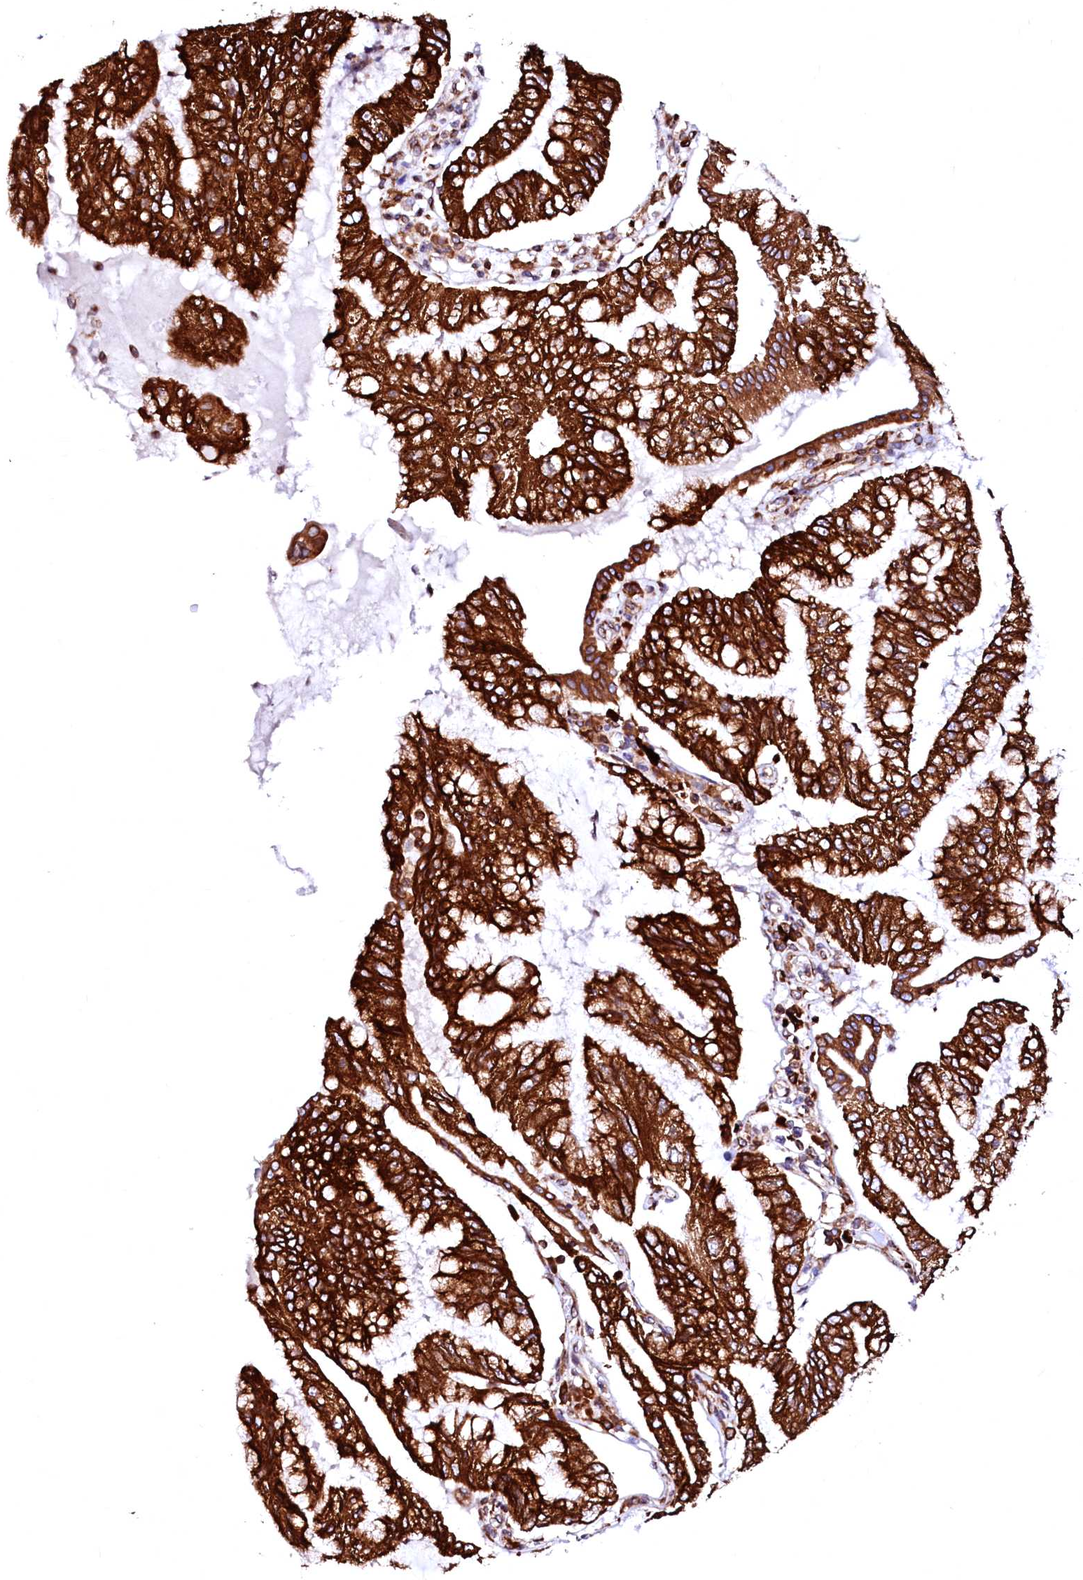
{"staining": {"intensity": "strong", "quantity": ">75%", "location": "cytoplasmic/membranous"}, "tissue": "pancreatic cancer", "cell_type": "Tumor cells", "image_type": "cancer", "snomed": [{"axis": "morphology", "description": "Adenocarcinoma, NOS"}, {"axis": "topography", "description": "Pancreas"}], "caption": "Human pancreatic cancer stained with a brown dye displays strong cytoplasmic/membranous positive positivity in approximately >75% of tumor cells.", "gene": "DERL1", "patient": {"sex": "female", "age": 73}}